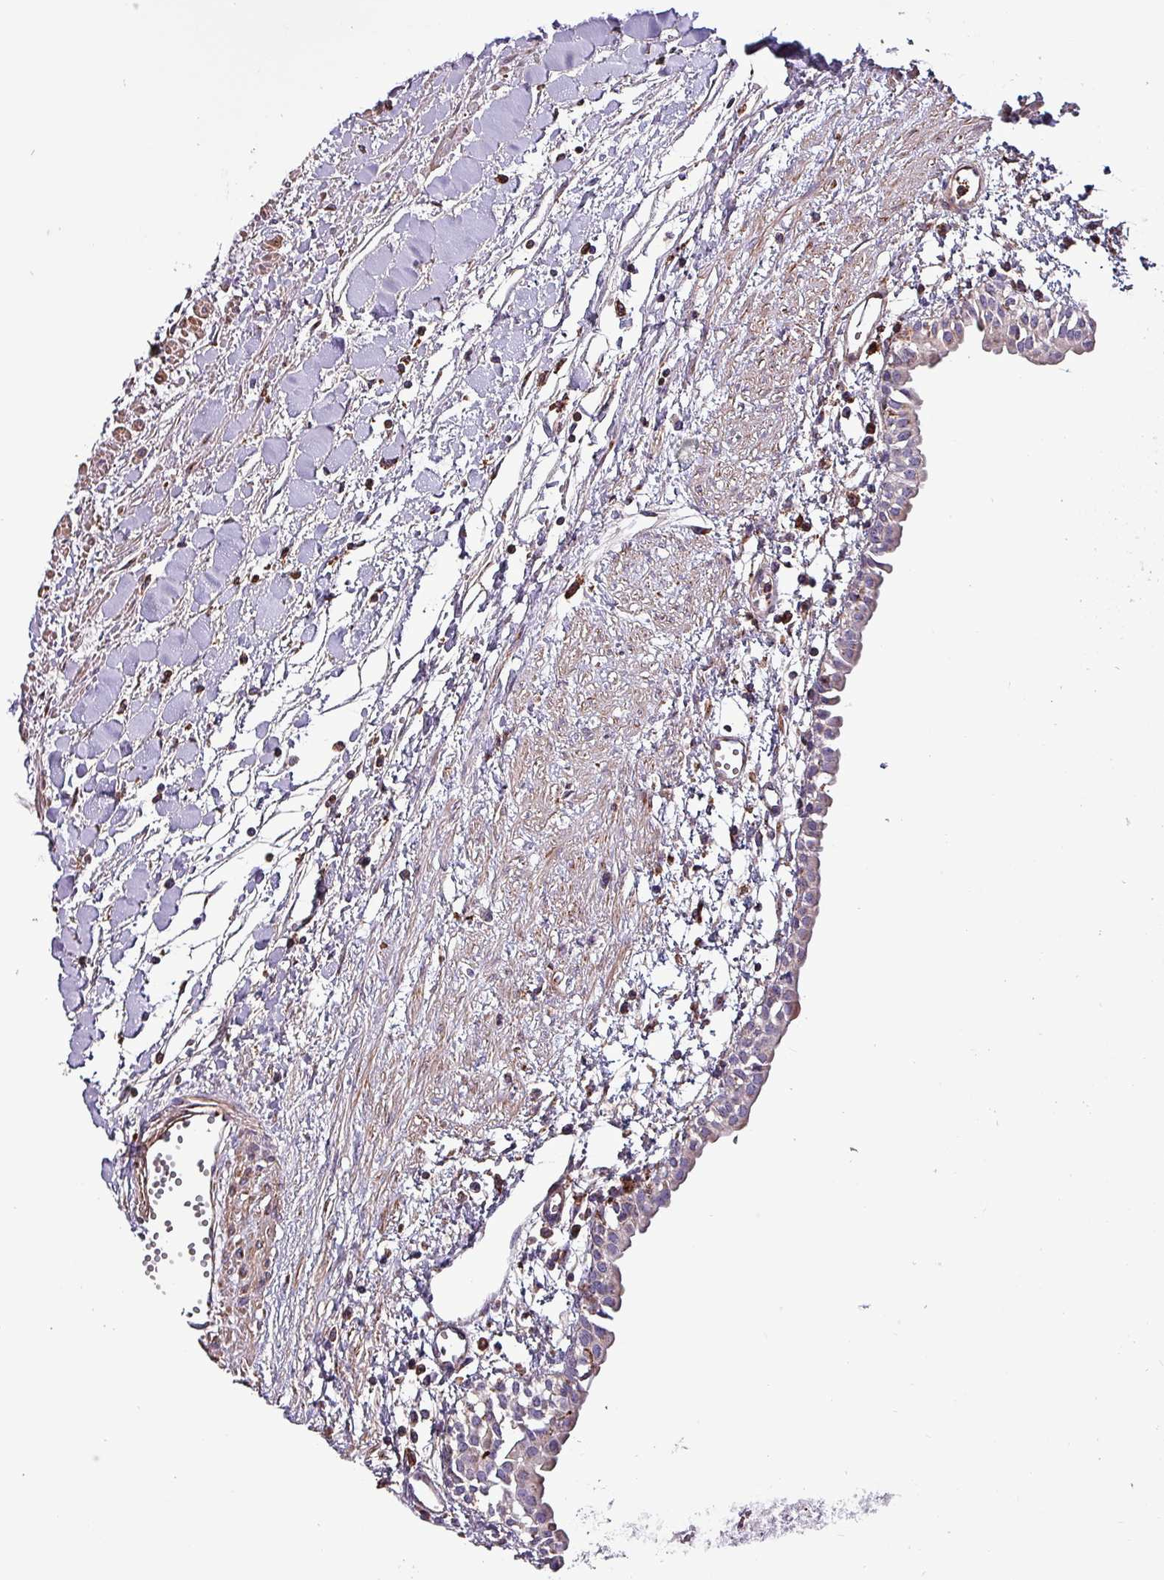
{"staining": {"intensity": "negative", "quantity": "none", "location": "none"}, "tissue": "renal cancer", "cell_type": "Tumor cells", "image_type": "cancer", "snomed": [{"axis": "morphology", "description": "Adenocarcinoma, NOS"}, {"axis": "topography", "description": "Kidney"}], "caption": "Histopathology image shows no protein expression in tumor cells of adenocarcinoma (renal) tissue.", "gene": "VAMP4", "patient": {"sex": "male", "age": 59}}